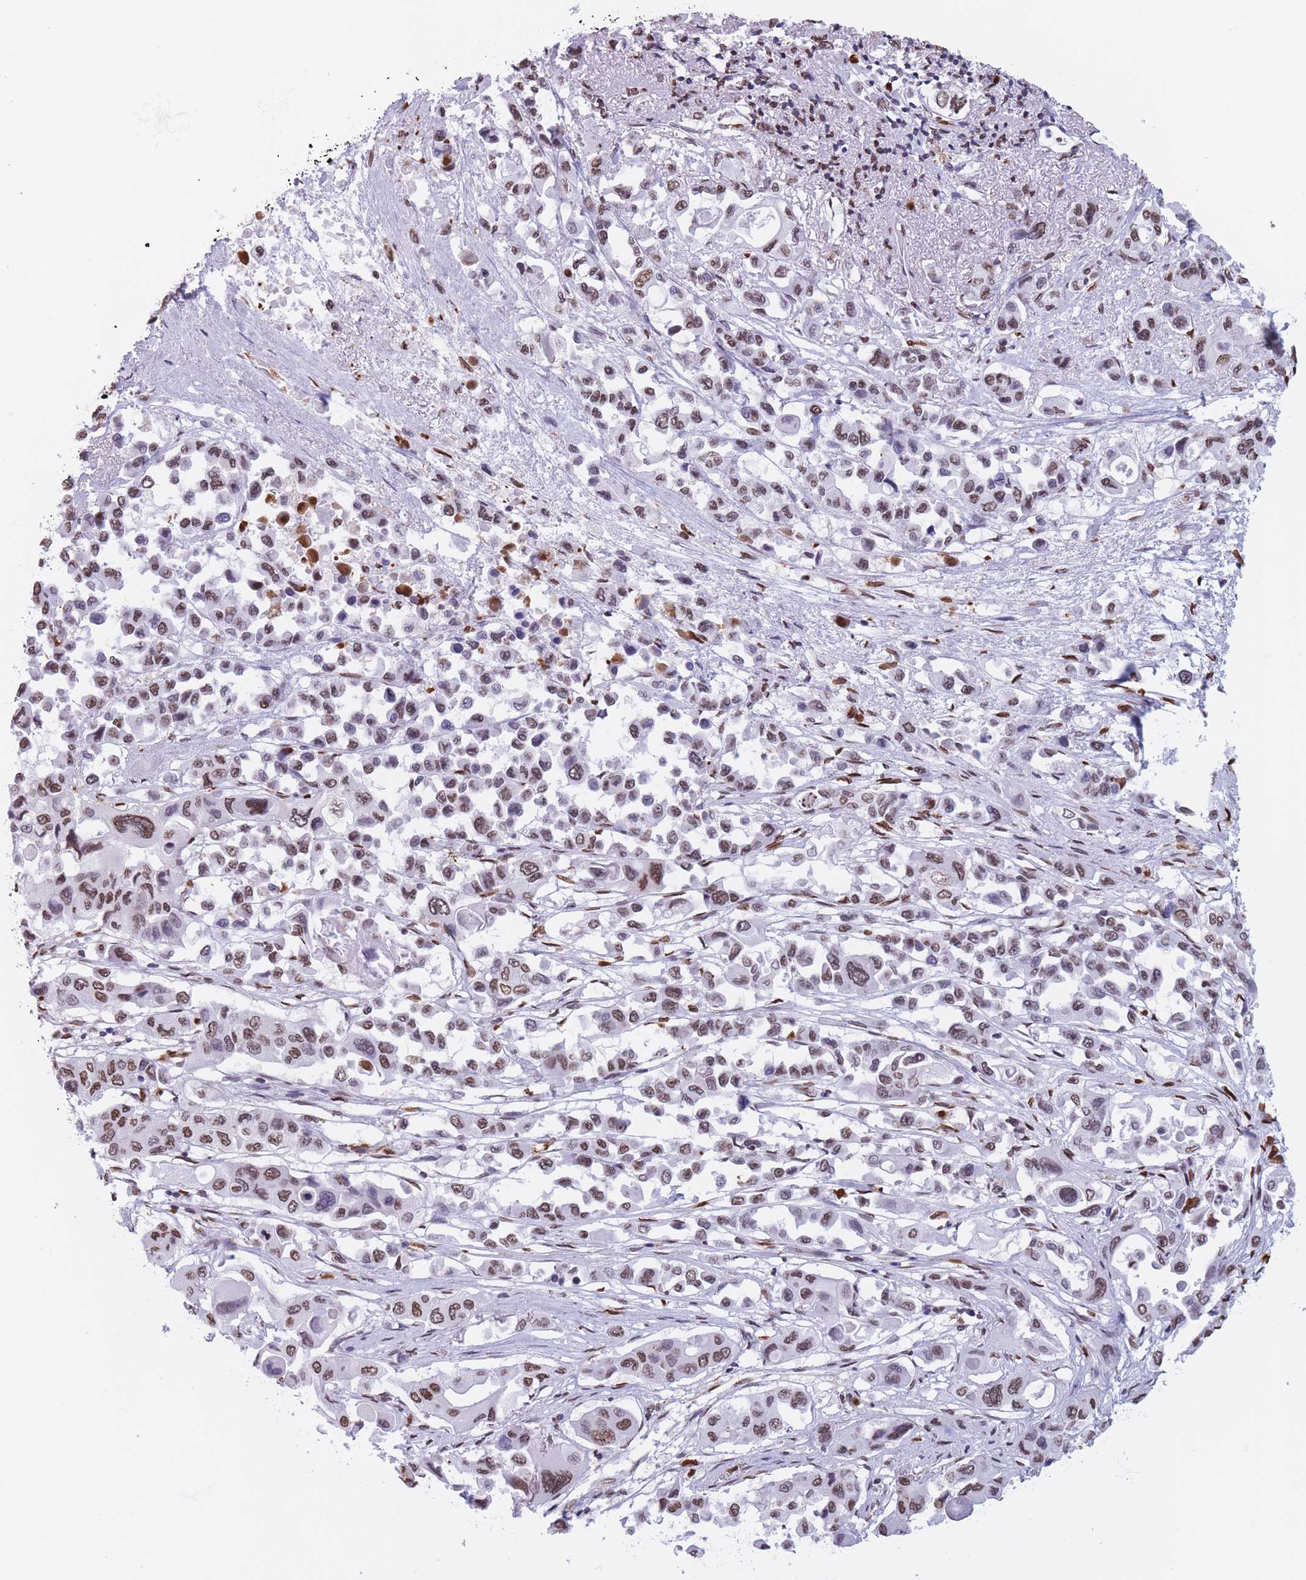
{"staining": {"intensity": "moderate", "quantity": ">75%", "location": "nuclear"}, "tissue": "pancreatic cancer", "cell_type": "Tumor cells", "image_type": "cancer", "snomed": [{"axis": "morphology", "description": "Adenocarcinoma, NOS"}, {"axis": "topography", "description": "Pancreas"}], "caption": "Pancreatic cancer (adenocarcinoma) stained for a protein (brown) shows moderate nuclear positive expression in about >75% of tumor cells.", "gene": "RYK", "patient": {"sex": "male", "age": 92}}